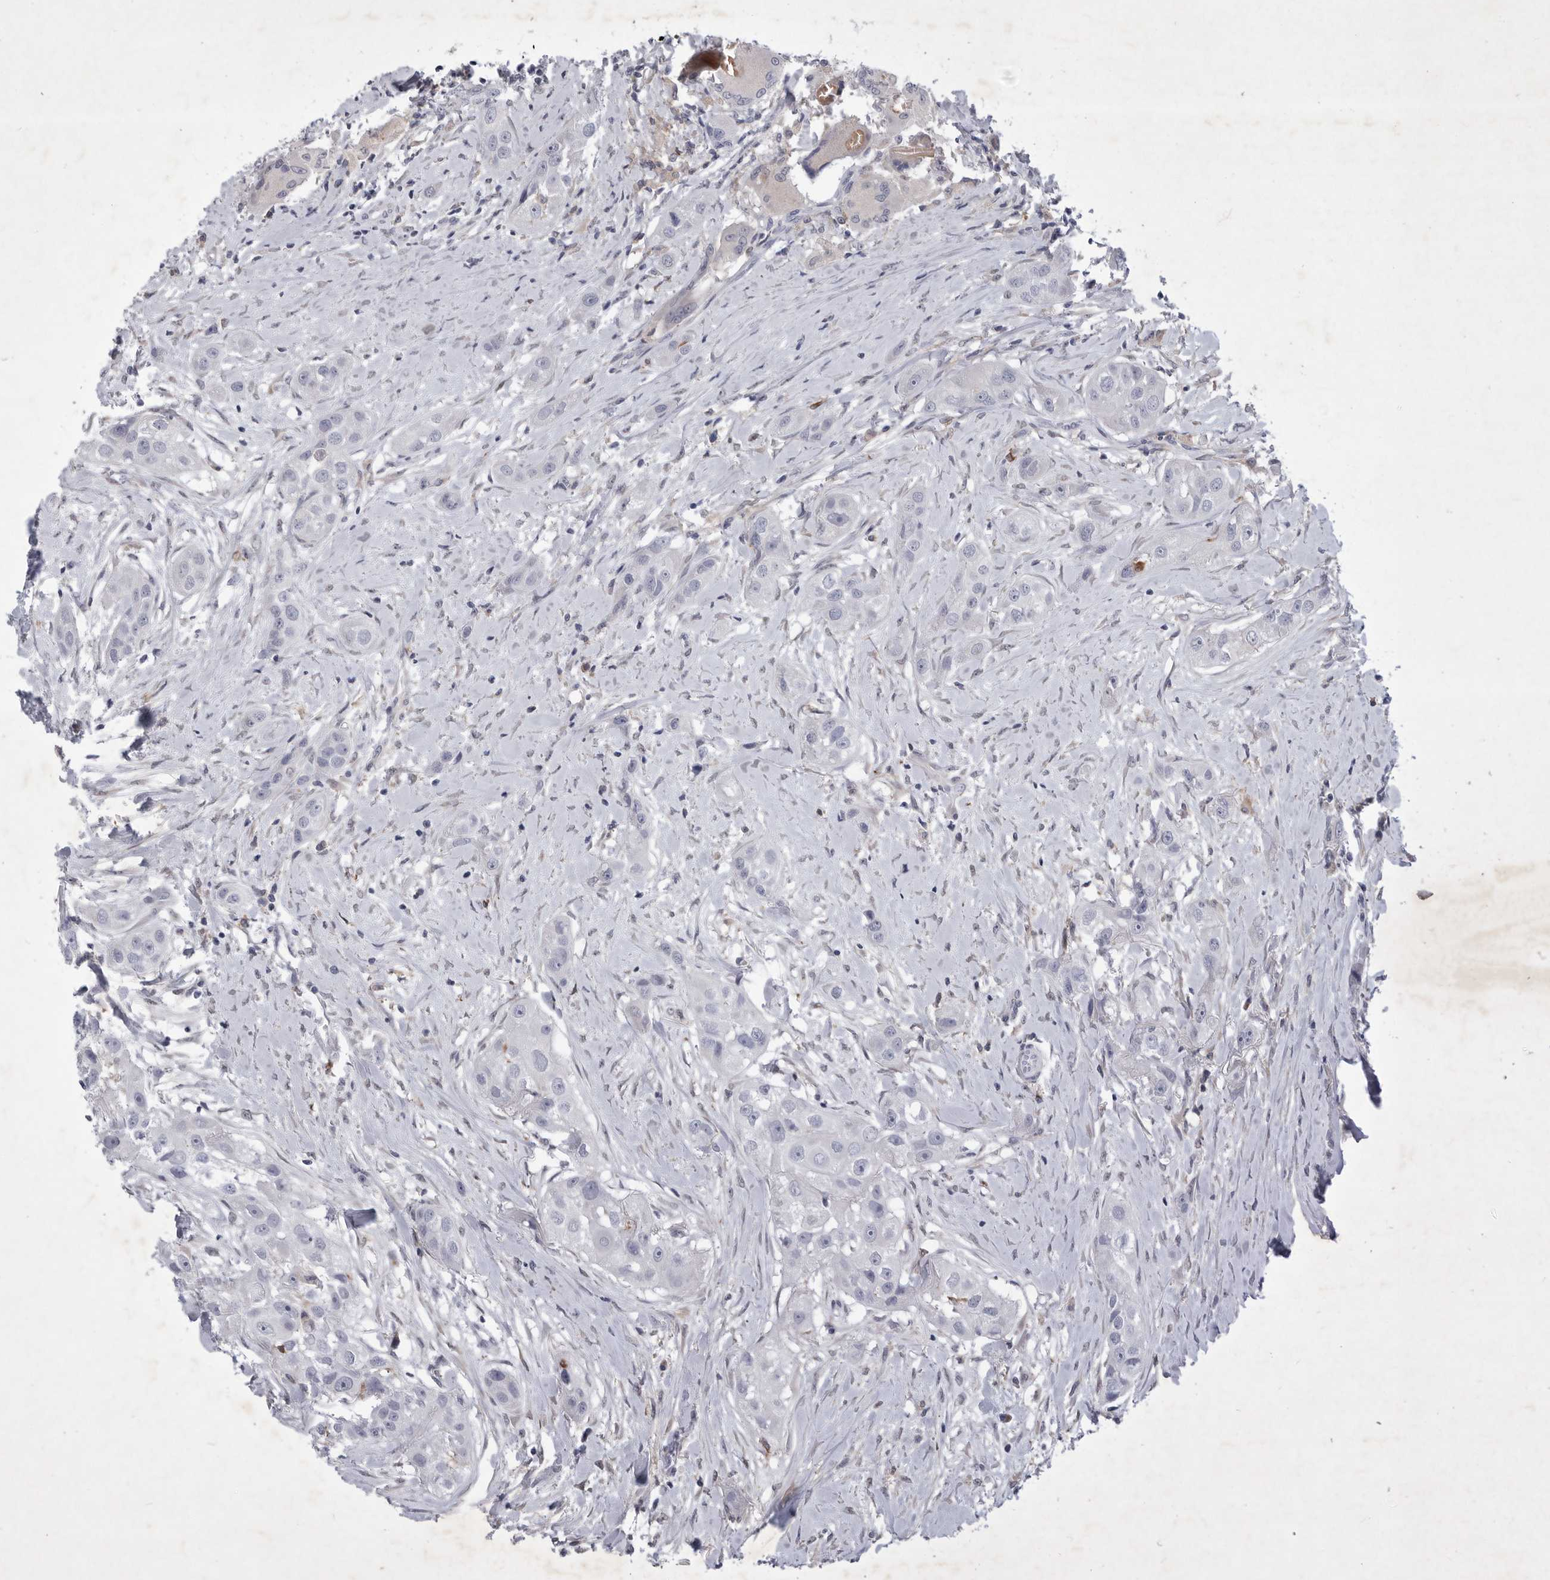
{"staining": {"intensity": "negative", "quantity": "none", "location": "none"}, "tissue": "head and neck cancer", "cell_type": "Tumor cells", "image_type": "cancer", "snomed": [{"axis": "morphology", "description": "Normal tissue, NOS"}, {"axis": "morphology", "description": "Squamous cell carcinoma, NOS"}, {"axis": "topography", "description": "Skeletal muscle"}, {"axis": "topography", "description": "Head-Neck"}], "caption": "Immunohistochemistry of squamous cell carcinoma (head and neck) shows no expression in tumor cells. Brightfield microscopy of immunohistochemistry stained with DAB (3,3'-diaminobenzidine) (brown) and hematoxylin (blue), captured at high magnification.", "gene": "SIGLEC10", "patient": {"sex": "male", "age": 51}}